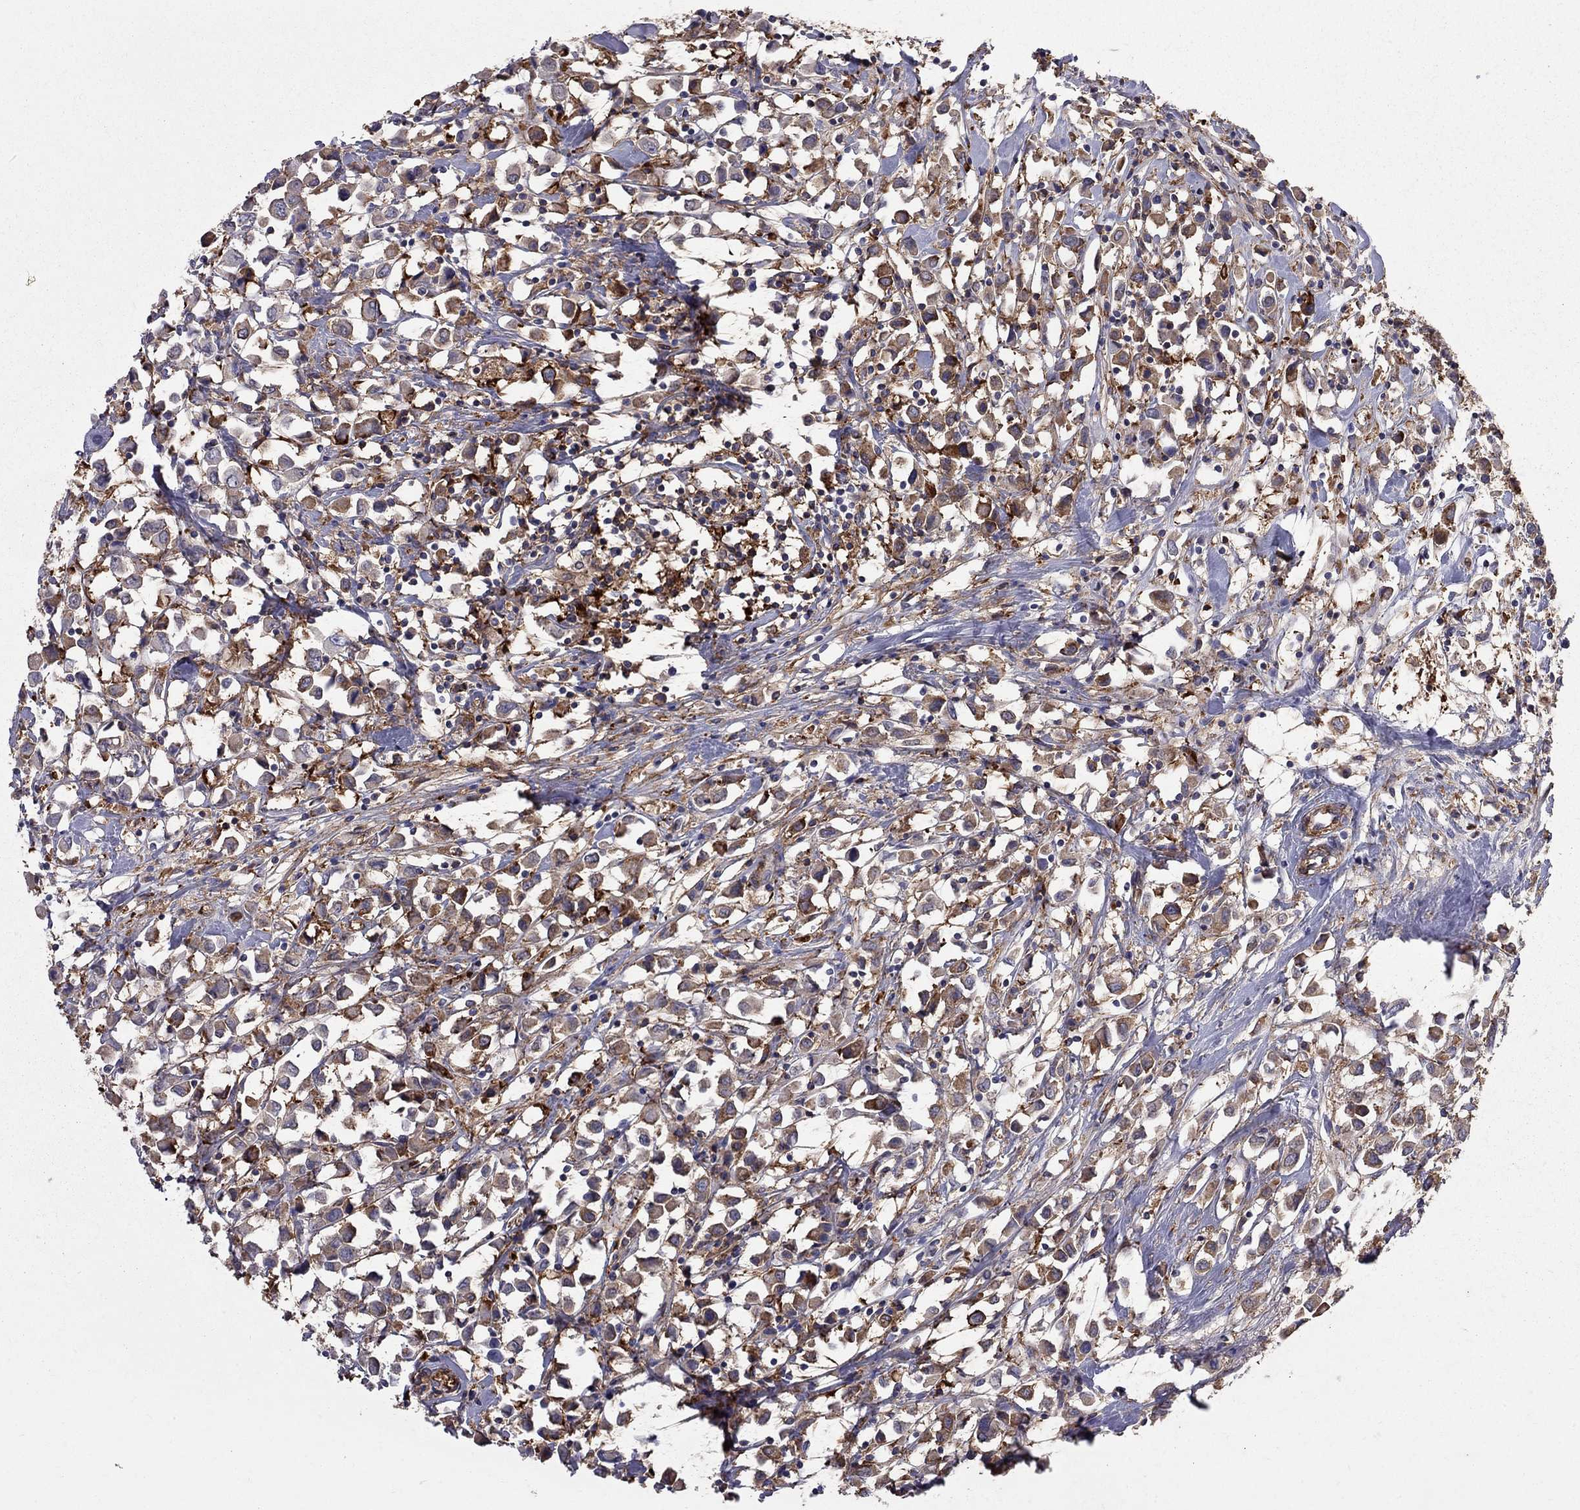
{"staining": {"intensity": "moderate", "quantity": "25%-75%", "location": "cytoplasmic/membranous"}, "tissue": "breast cancer", "cell_type": "Tumor cells", "image_type": "cancer", "snomed": [{"axis": "morphology", "description": "Duct carcinoma"}, {"axis": "topography", "description": "Breast"}], "caption": "A brown stain highlights moderate cytoplasmic/membranous staining of a protein in intraductal carcinoma (breast) tumor cells.", "gene": "EIF4E3", "patient": {"sex": "female", "age": 61}}